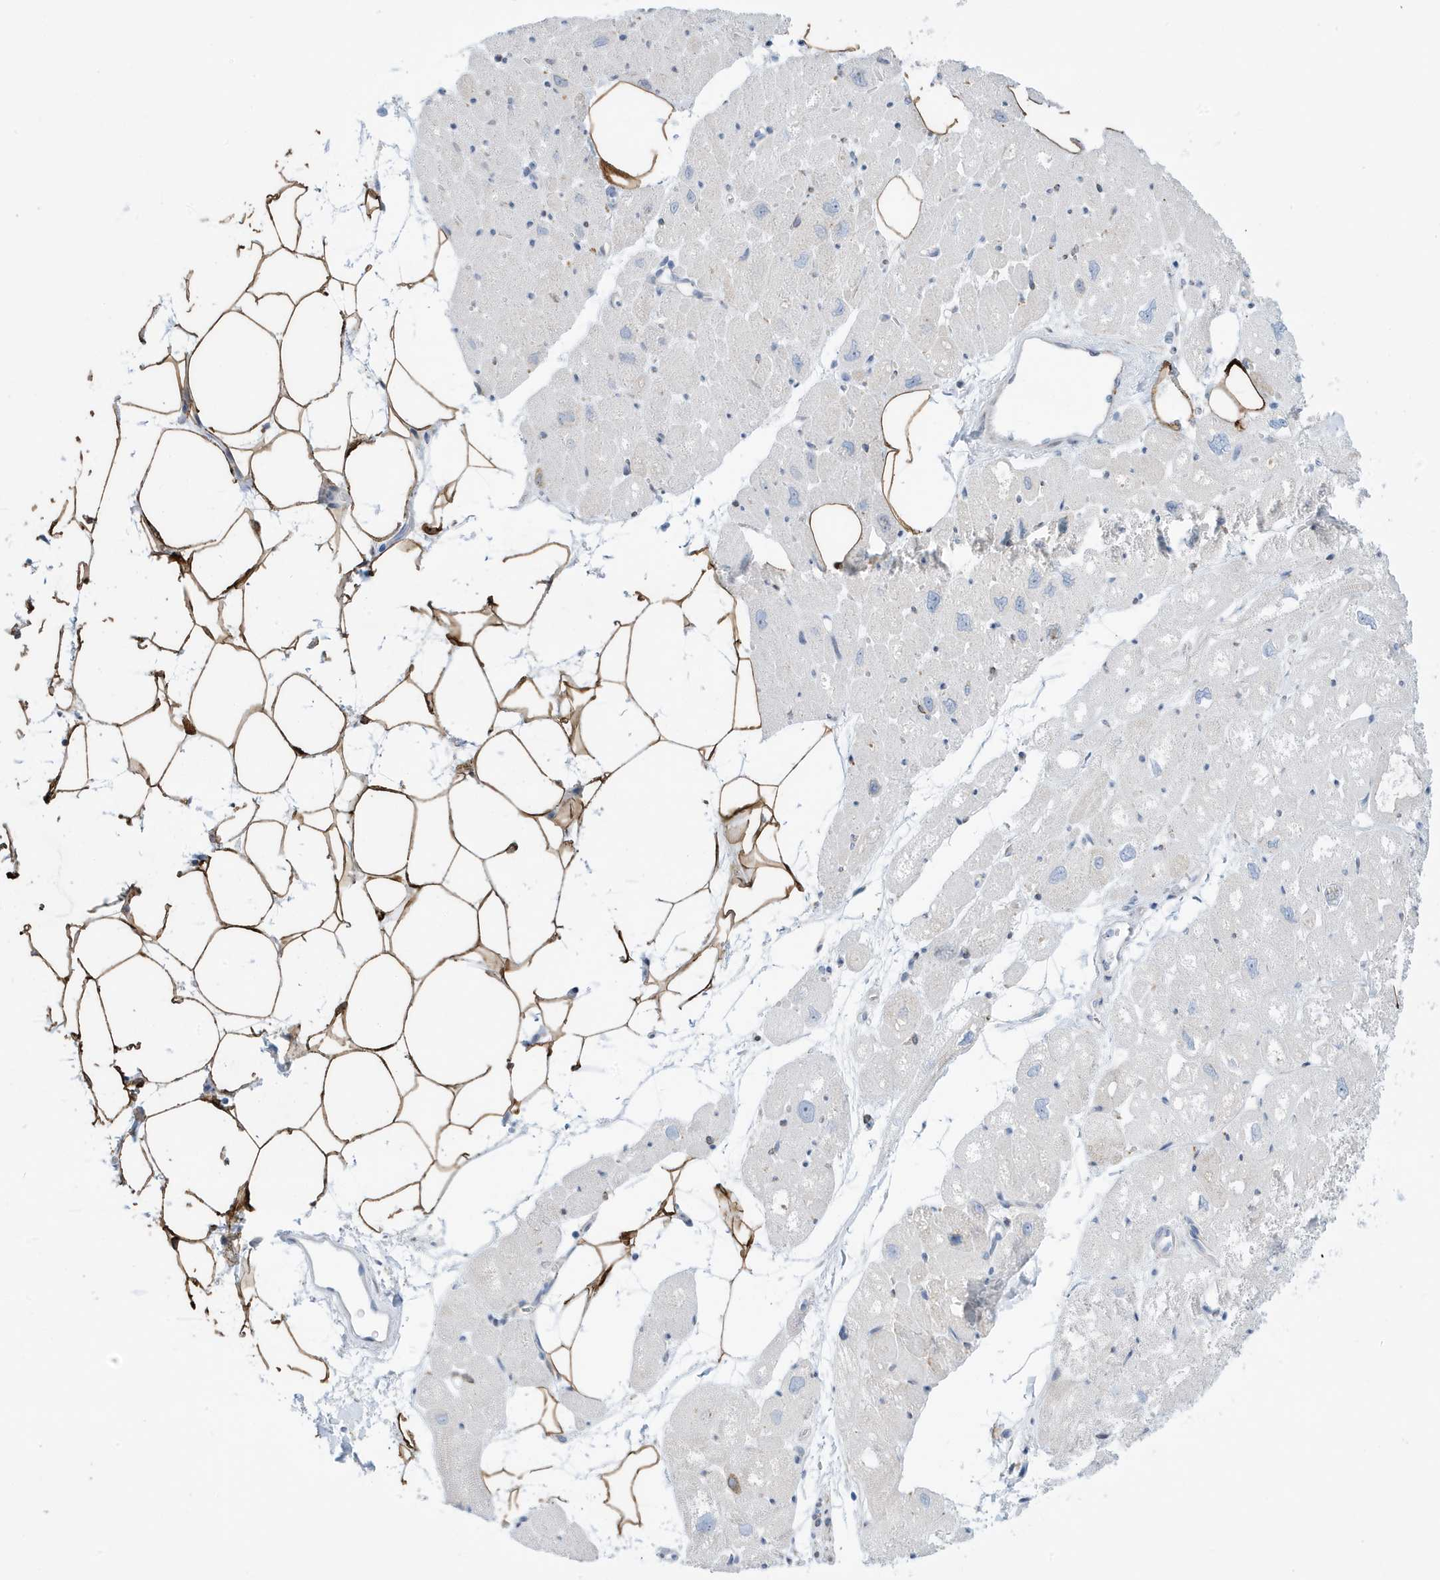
{"staining": {"intensity": "weak", "quantity": "<25%", "location": "cytoplasmic/membranous"}, "tissue": "heart muscle", "cell_type": "Cardiomyocytes", "image_type": "normal", "snomed": [{"axis": "morphology", "description": "Normal tissue, NOS"}, {"axis": "topography", "description": "Heart"}], "caption": "Protein analysis of benign heart muscle displays no significant expression in cardiomyocytes.", "gene": "SEMA3F", "patient": {"sex": "male", "age": 50}}